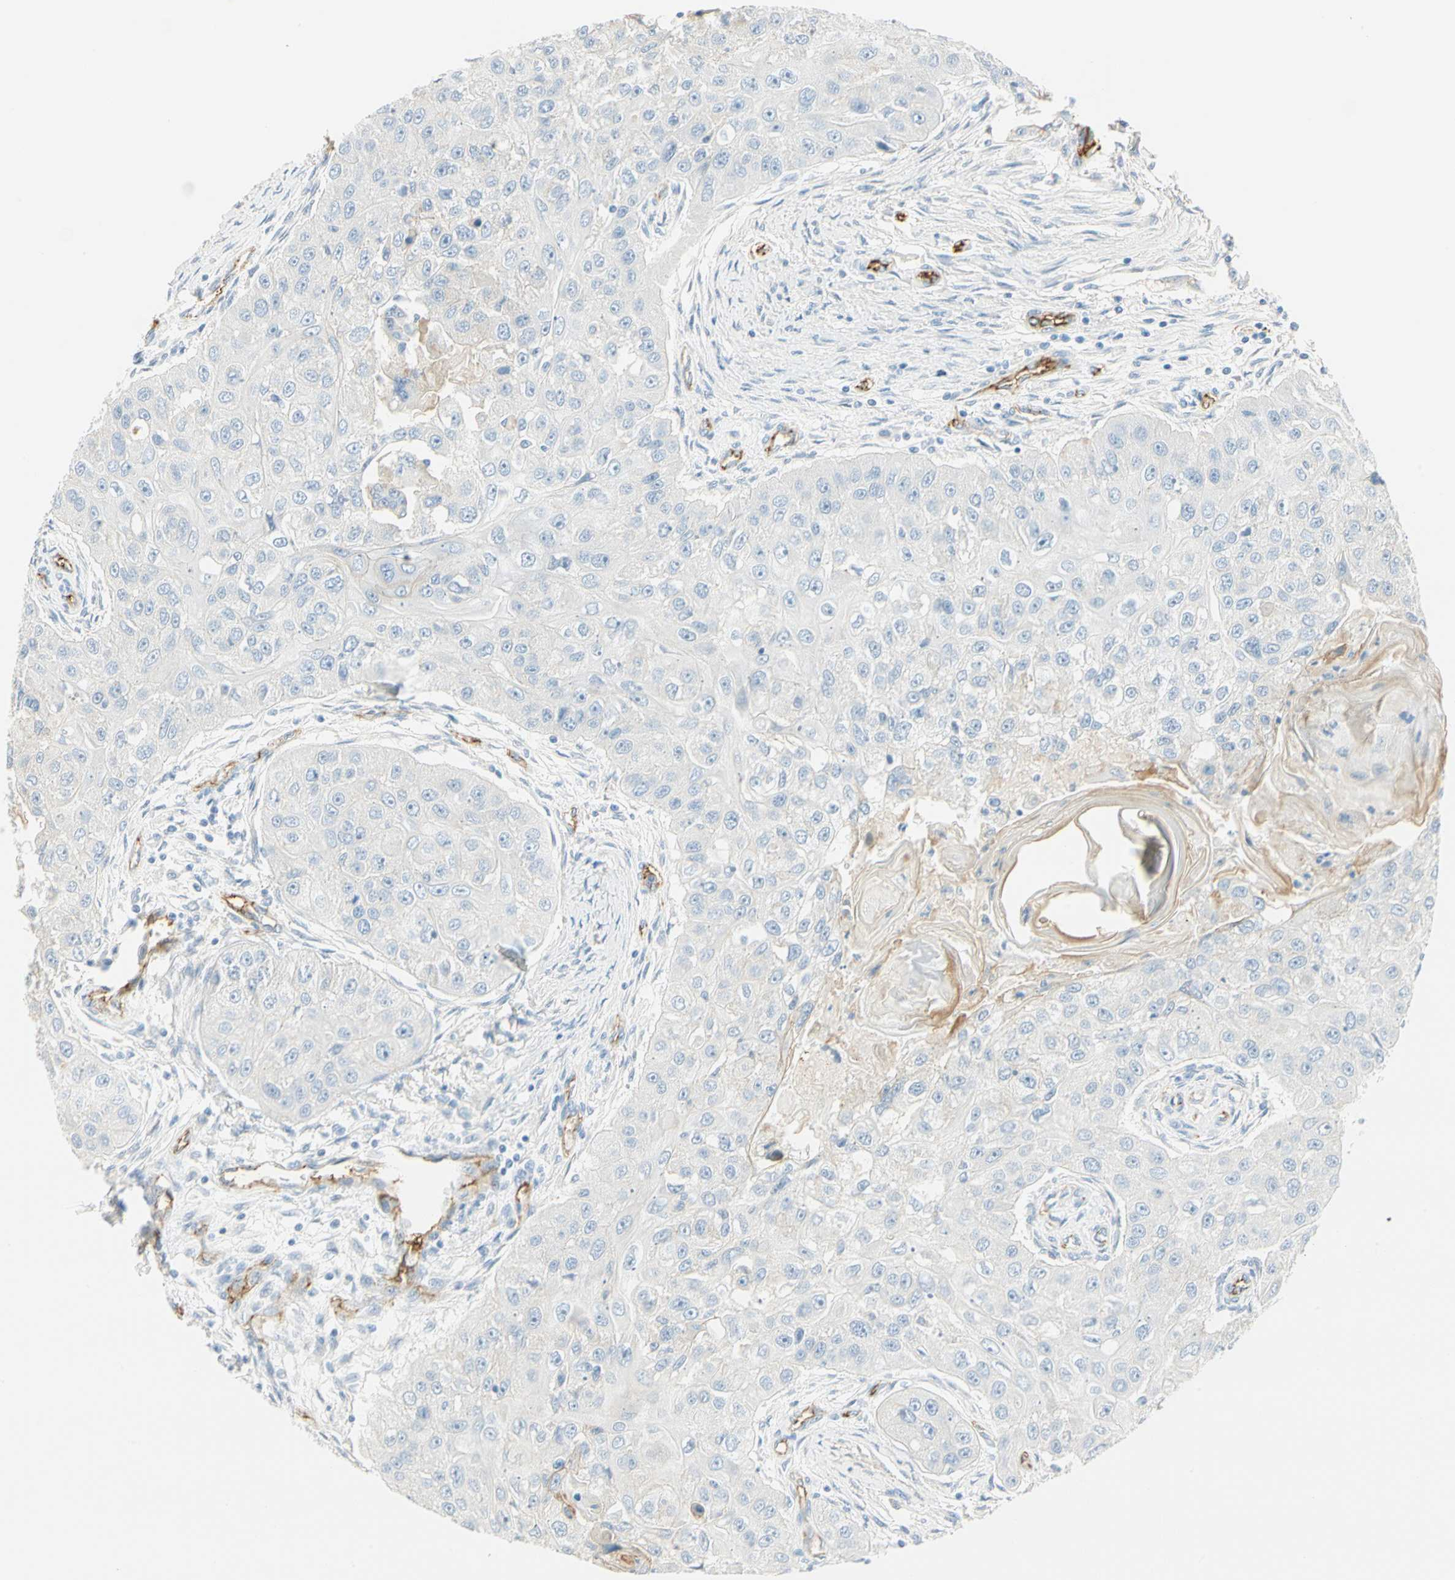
{"staining": {"intensity": "negative", "quantity": "none", "location": "none"}, "tissue": "head and neck cancer", "cell_type": "Tumor cells", "image_type": "cancer", "snomed": [{"axis": "morphology", "description": "Normal tissue, NOS"}, {"axis": "morphology", "description": "Squamous cell carcinoma, NOS"}, {"axis": "topography", "description": "Skeletal muscle"}, {"axis": "topography", "description": "Head-Neck"}], "caption": "Histopathology image shows no significant protein staining in tumor cells of head and neck cancer (squamous cell carcinoma). Brightfield microscopy of IHC stained with DAB (3,3'-diaminobenzidine) (brown) and hematoxylin (blue), captured at high magnification.", "gene": "VPS9D1", "patient": {"sex": "male", "age": 51}}